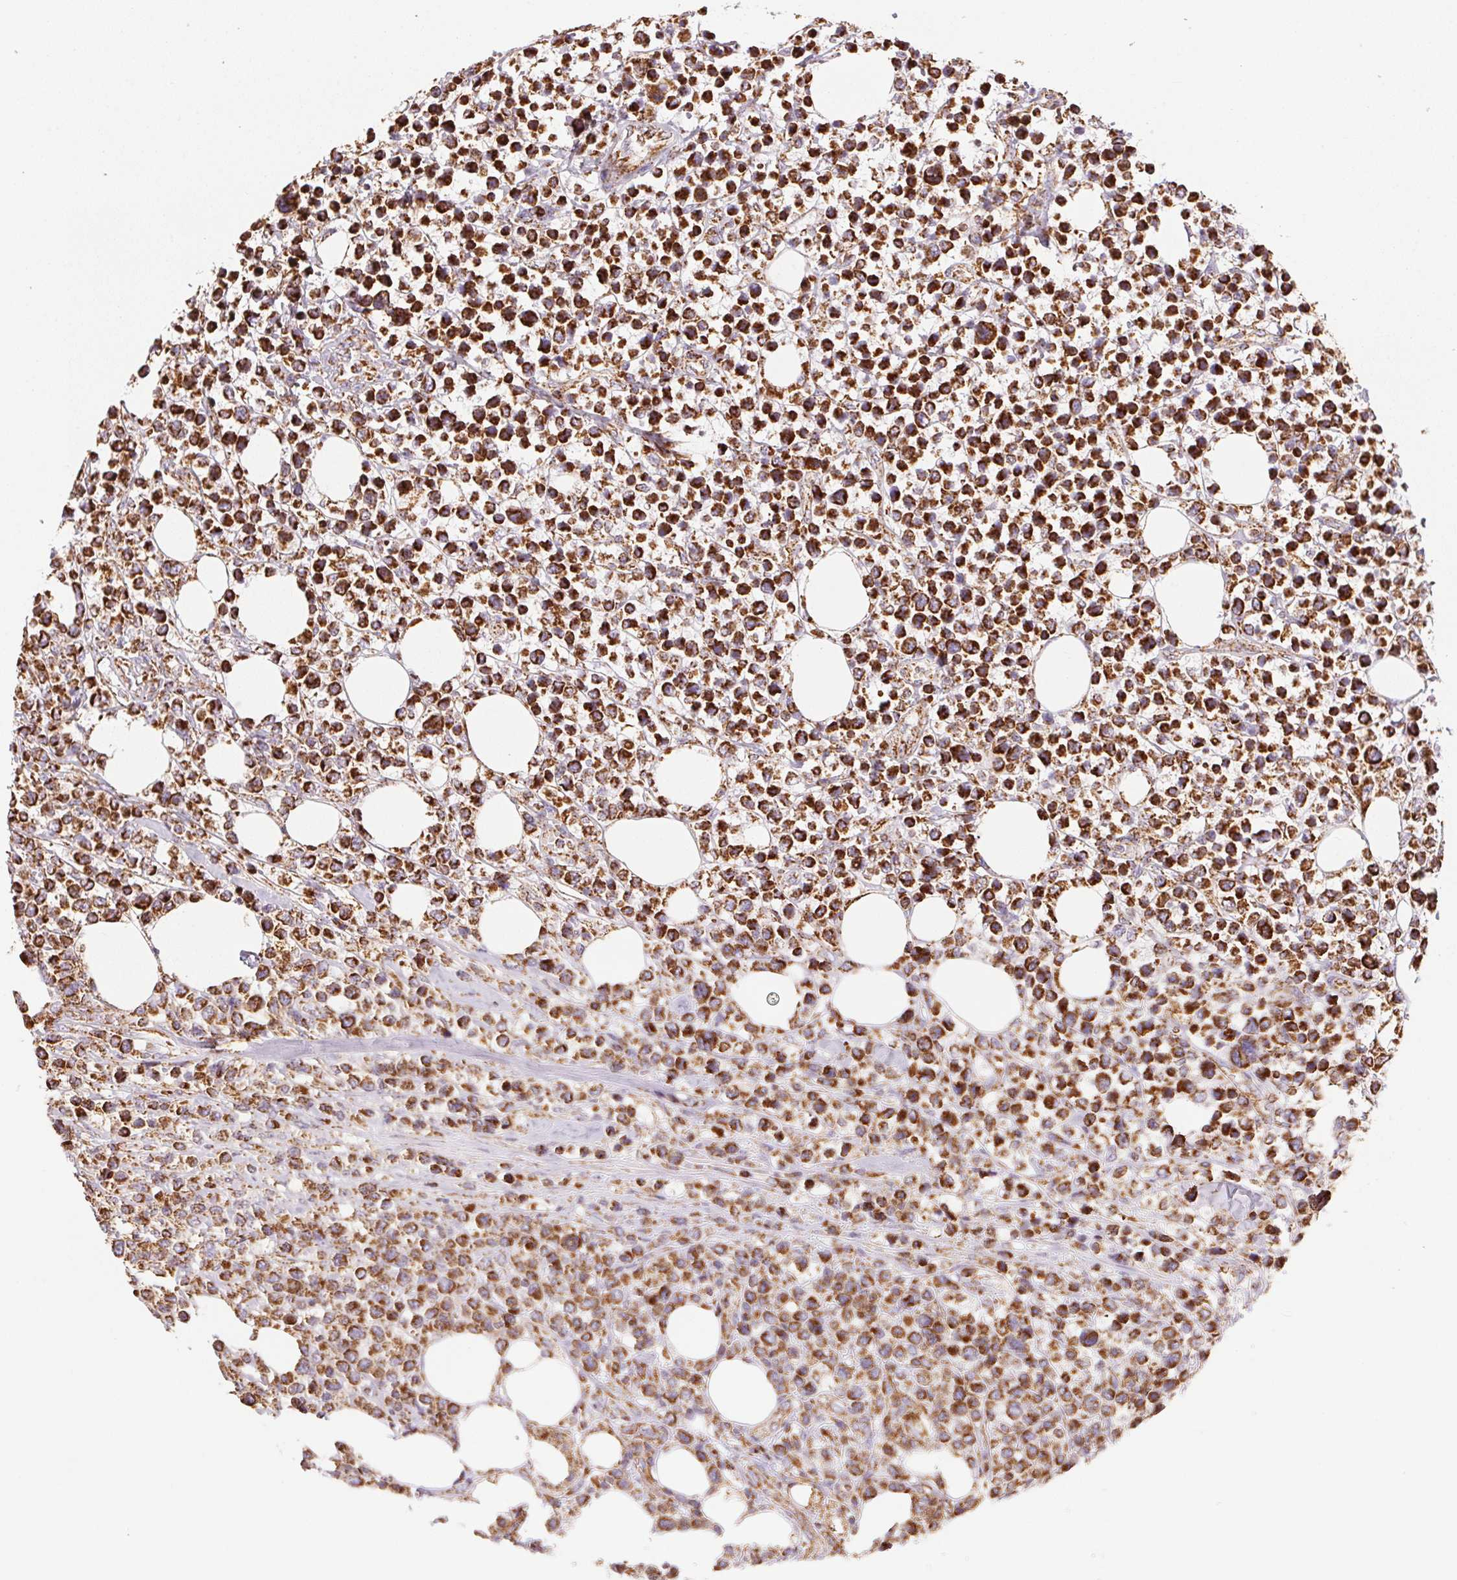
{"staining": {"intensity": "strong", "quantity": ">75%", "location": "cytoplasmic/membranous"}, "tissue": "lymphoma", "cell_type": "Tumor cells", "image_type": "cancer", "snomed": [{"axis": "morphology", "description": "Malignant lymphoma, non-Hodgkin's type, High grade"}, {"axis": "topography", "description": "Soft tissue"}], "caption": "The immunohistochemical stain highlights strong cytoplasmic/membranous positivity in tumor cells of malignant lymphoma, non-Hodgkin's type (high-grade) tissue.", "gene": "NDUFS2", "patient": {"sex": "female", "age": 56}}